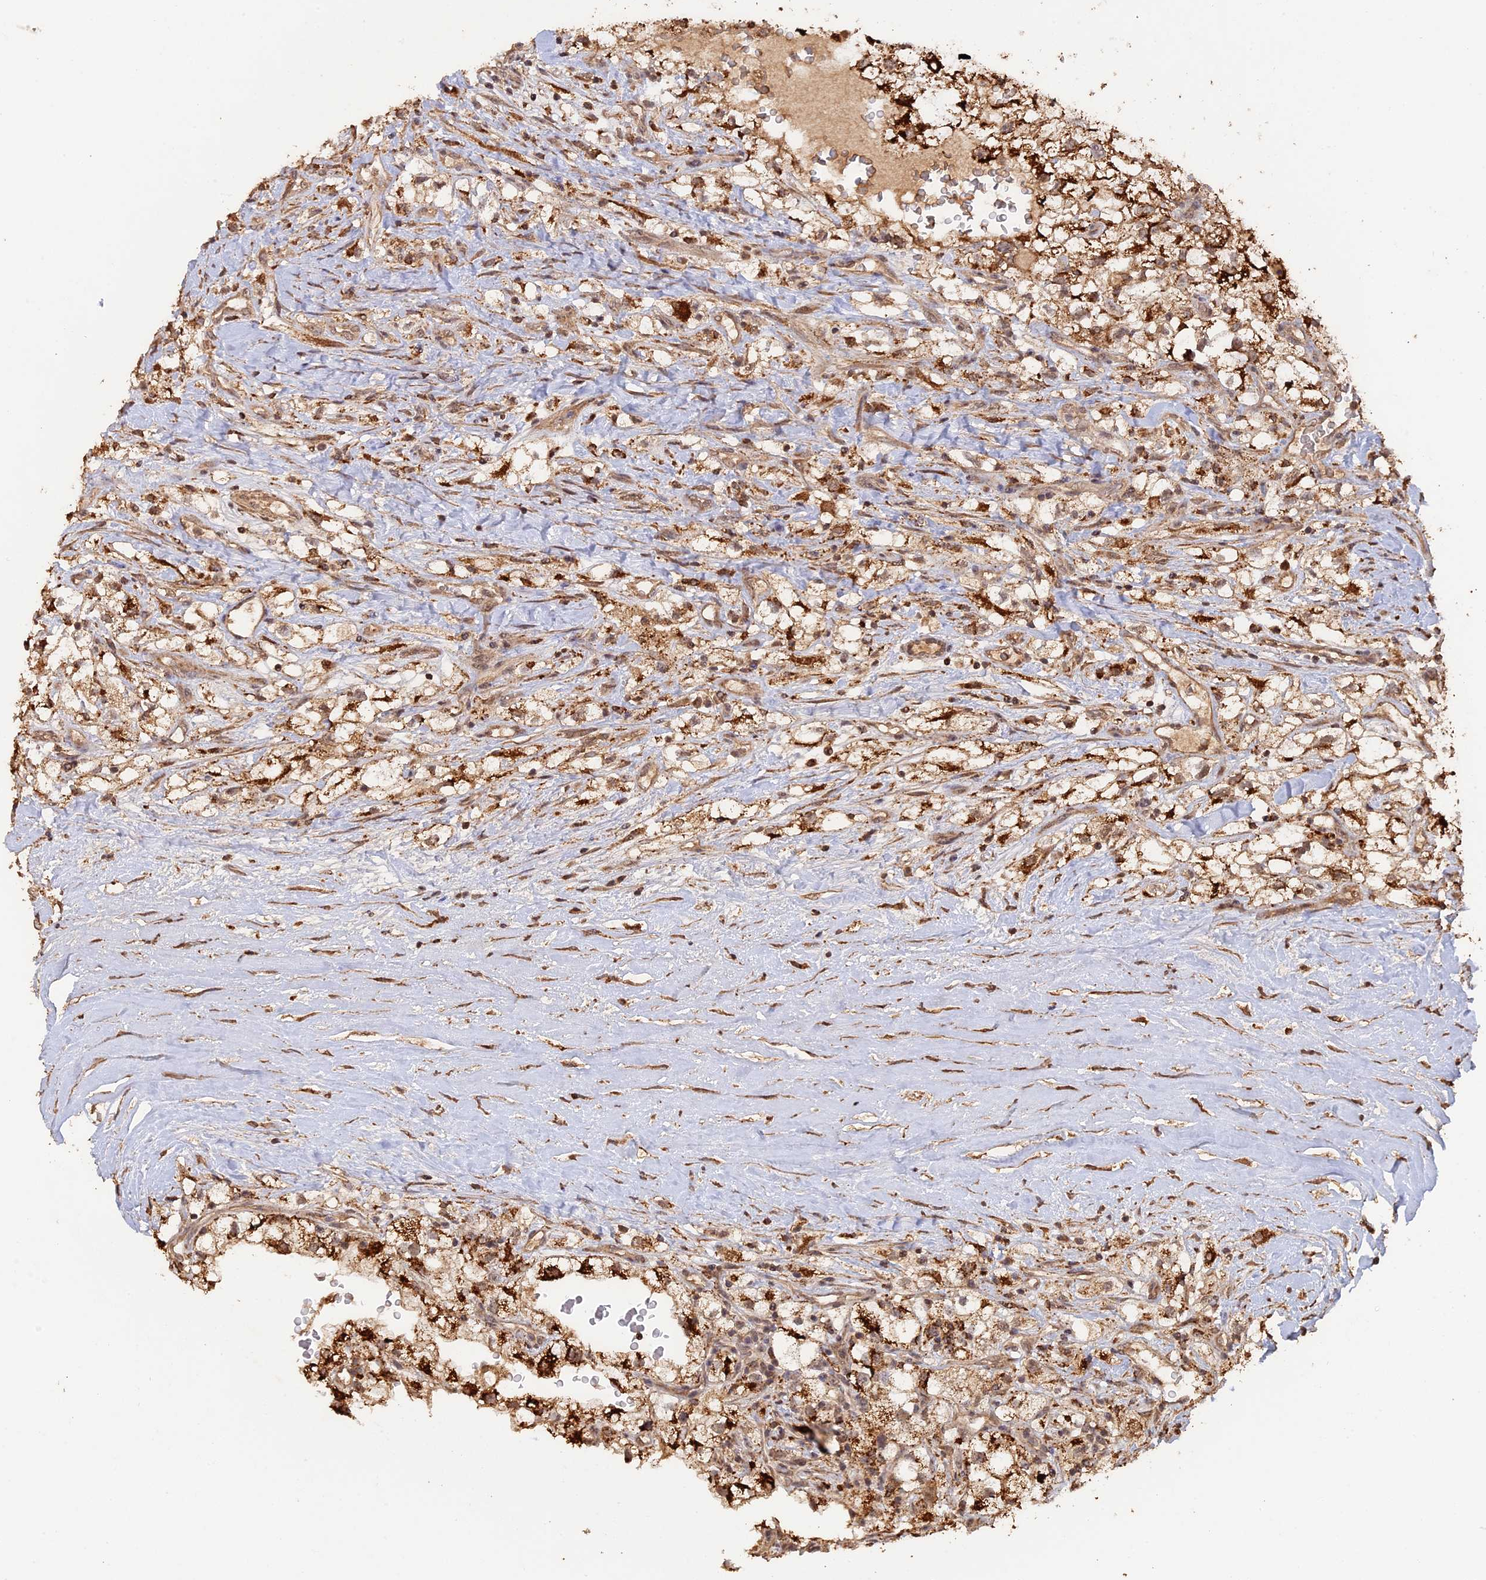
{"staining": {"intensity": "strong", "quantity": ">75%", "location": "cytoplasmic/membranous"}, "tissue": "renal cancer", "cell_type": "Tumor cells", "image_type": "cancer", "snomed": [{"axis": "morphology", "description": "Adenocarcinoma, NOS"}, {"axis": "topography", "description": "Kidney"}], "caption": "Immunohistochemistry image of neoplastic tissue: renal cancer stained using immunohistochemistry (IHC) exhibits high levels of strong protein expression localized specifically in the cytoplasmic/membranous of tumor cells, appearing as a cytoplasmic/membranous brown color.", "gene": "FAM210B", "patient": {"sex": "male", "age": 59}}